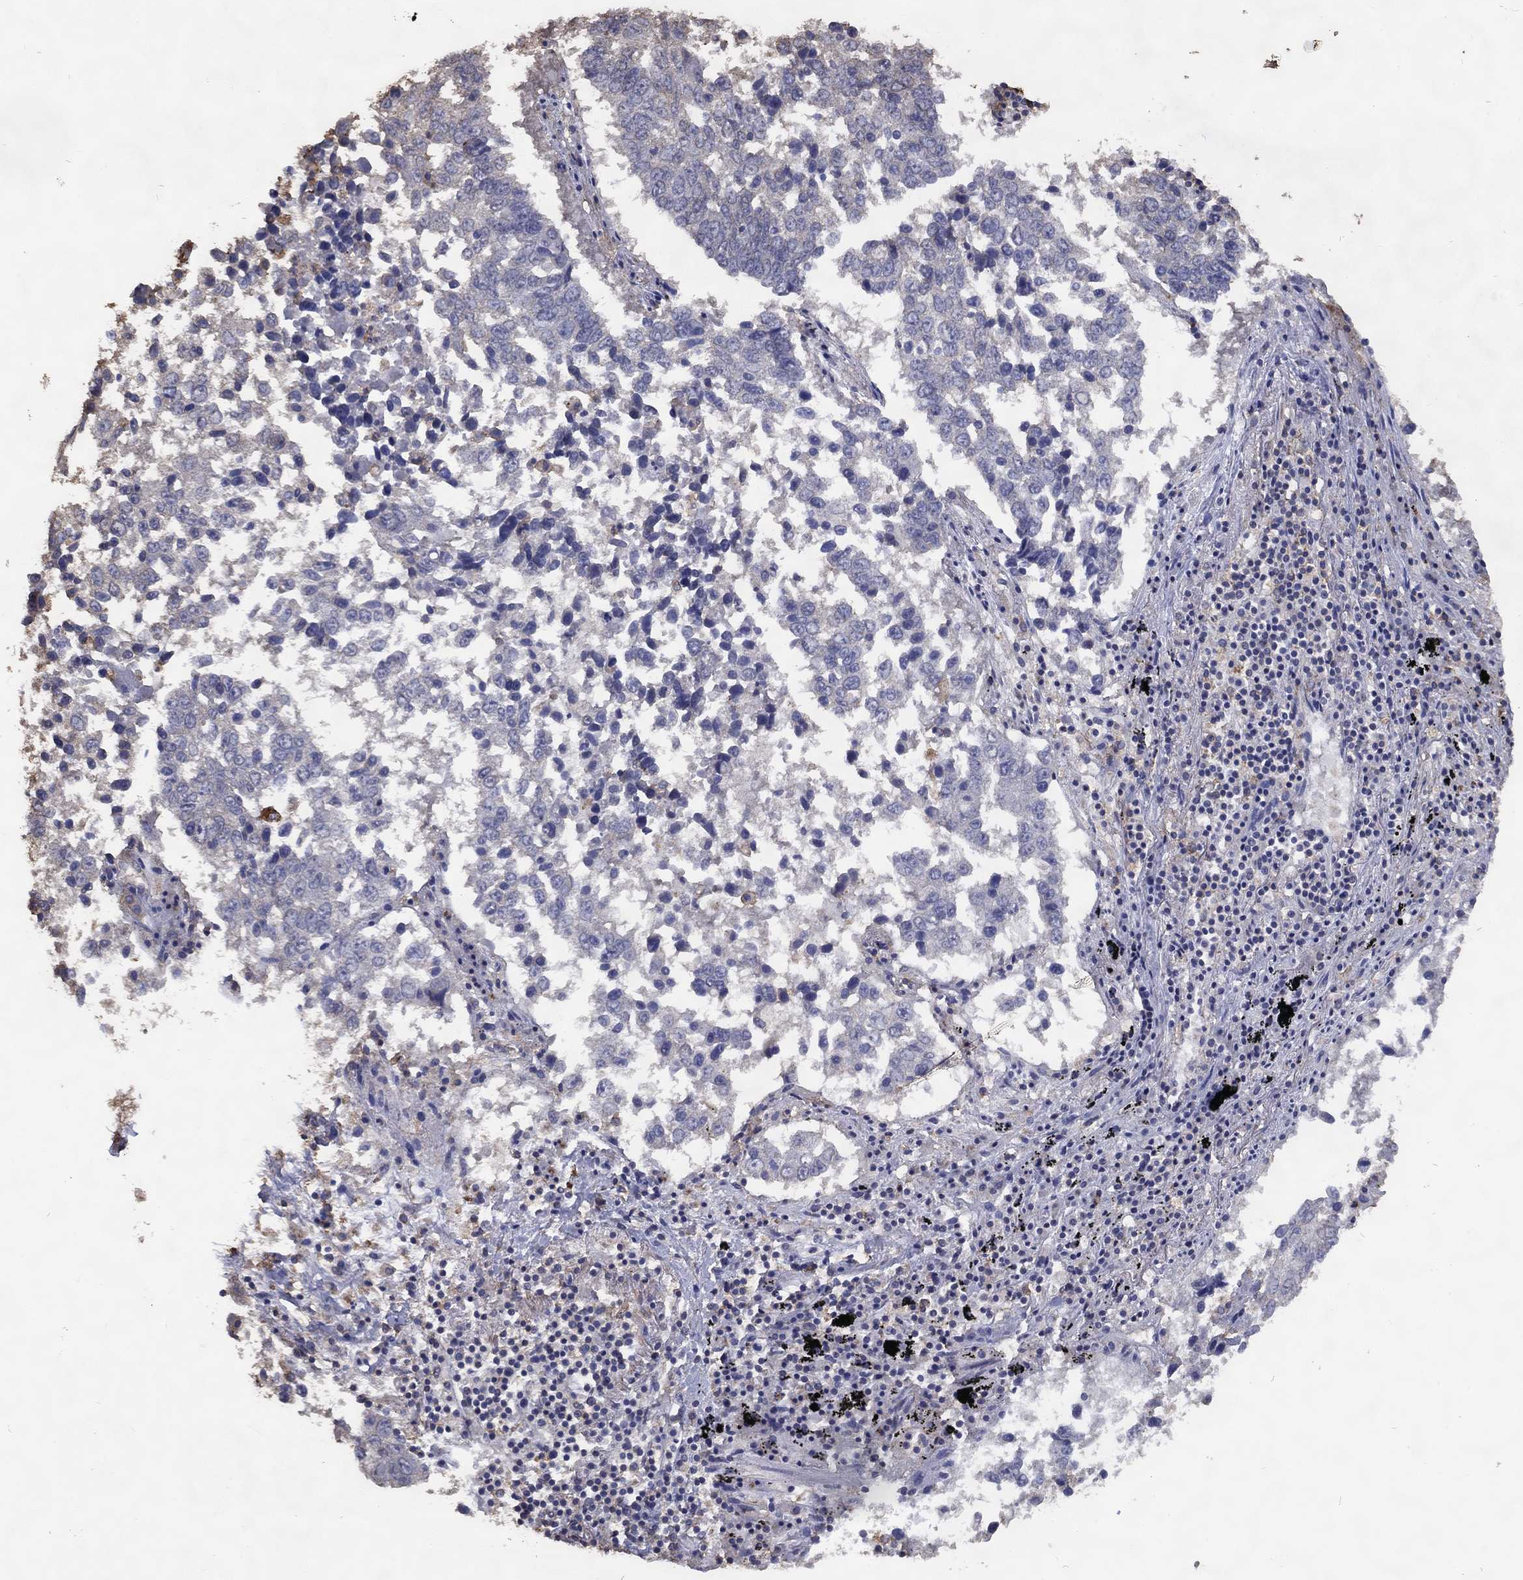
{"staining": {"intensity": "negative", "quantity": "none", "location": "none"}, "tissue": "lung cancer", "cell_type": "Tumor cells", "image_type": "cancer", "snomed": [{"axis": "morphology", "description": "Squamous cell carcinoma, NOS"}, {"axis": "topography", "description": "Lung"}], "caption": "Image shows no significant protein expression in tumor cells of squamous cell carcinoma (lung).", "gene": "GPR183", "patient": {"sex": "male", "age": 82}}